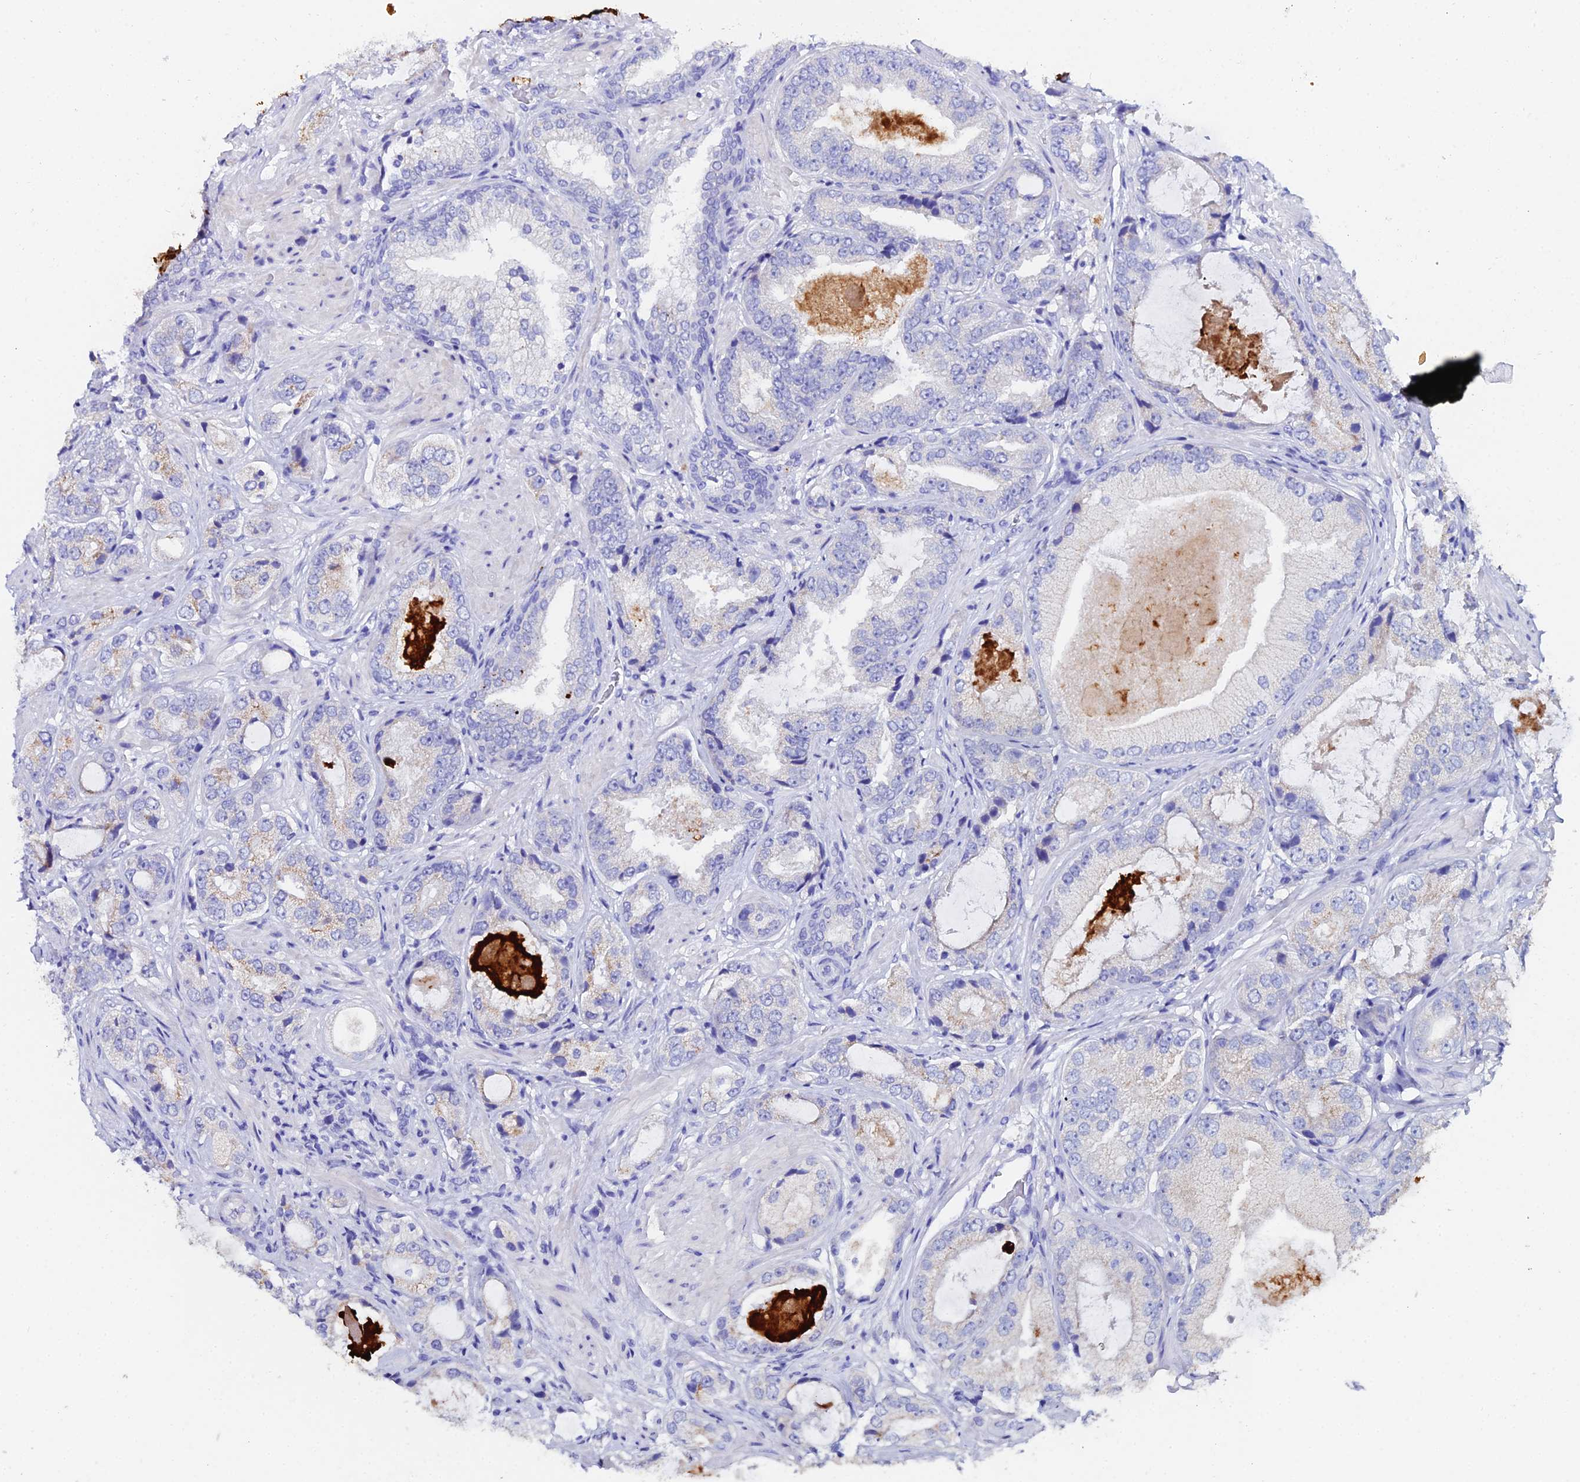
{"staining": {"intensity": "weak", "quantity": "<25%", "location": "cytoplasmic/membranous"}, "tissue": "prostate cancer", "cell_type": "Tumor cells", "image_type": "cancer", "snomed": [{"axis": "morphology", "description": "Adenocarcinoma, High grade"}, {"axis": "topography", "description": "Prostate"}], "caption": "Tumor cells are negative for brown protein staining in adenocarcinoma (high-grade) (prostate).", "gene": "ESRRG", "patient": {"sex": "male", "age": 59}}